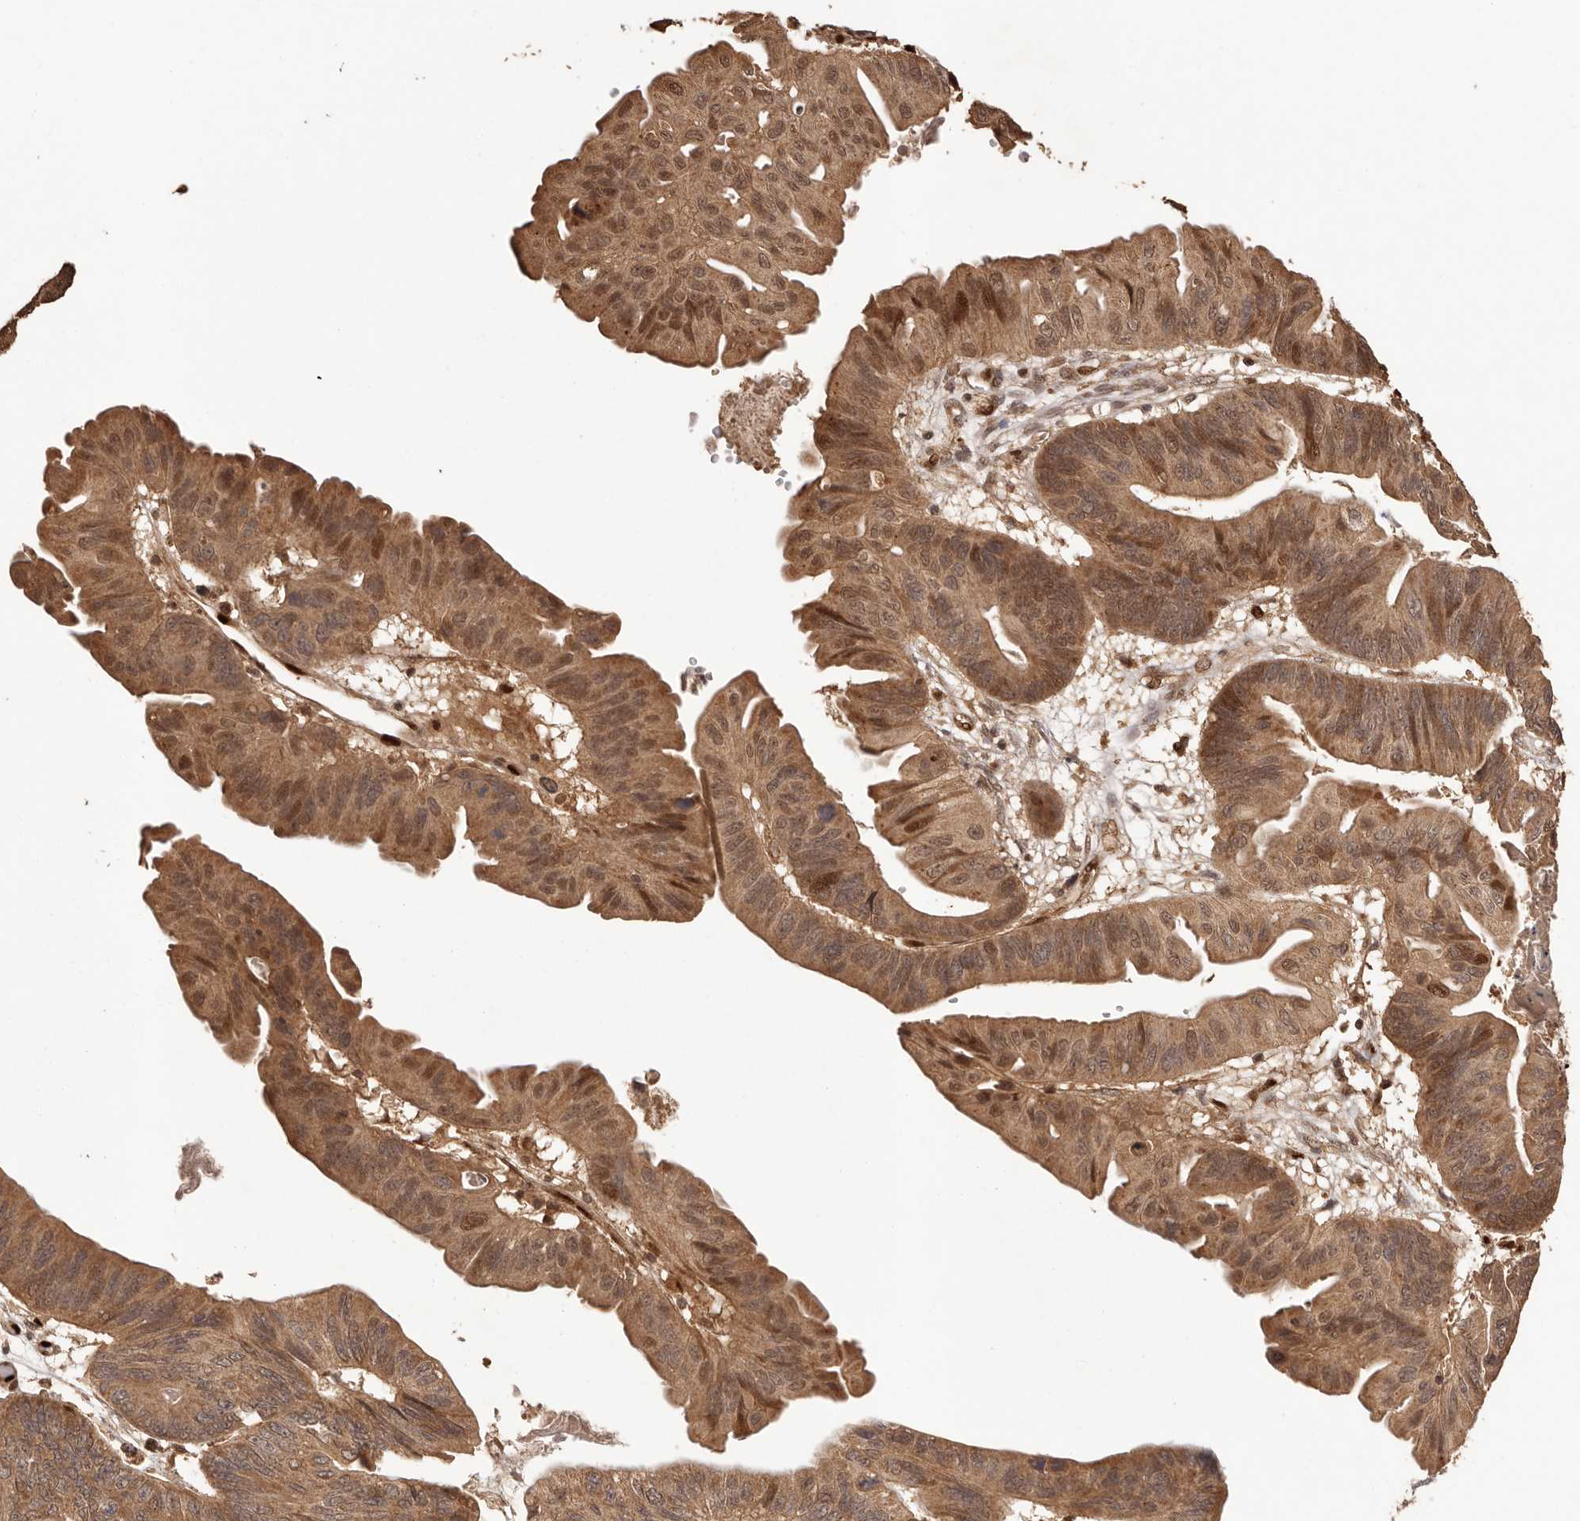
{"staining": {"intensity": "moderate", "quantity": ">75%", "location": "cytoplasmic/membranous,nuclear"}, "tissue": "ovarian cancer", "cell_type": "Tumor cells", "image_type": "cancer", "snomed": [{"axis": "morphology", "description": "Cystadenocarcinoma, mucinous, NOS"}, {"axis": "topography", "description": "Ovary"}], "caption": "Protein expression analysis of human mucinous cystadenocarcinoma (ovarian) reveals moderate cytoplasmic/membranous and nuclear positivity in approximately >75% of tumor cells.", "gene": "UBR2", "patient": {"sex": "female", "age": 61}}